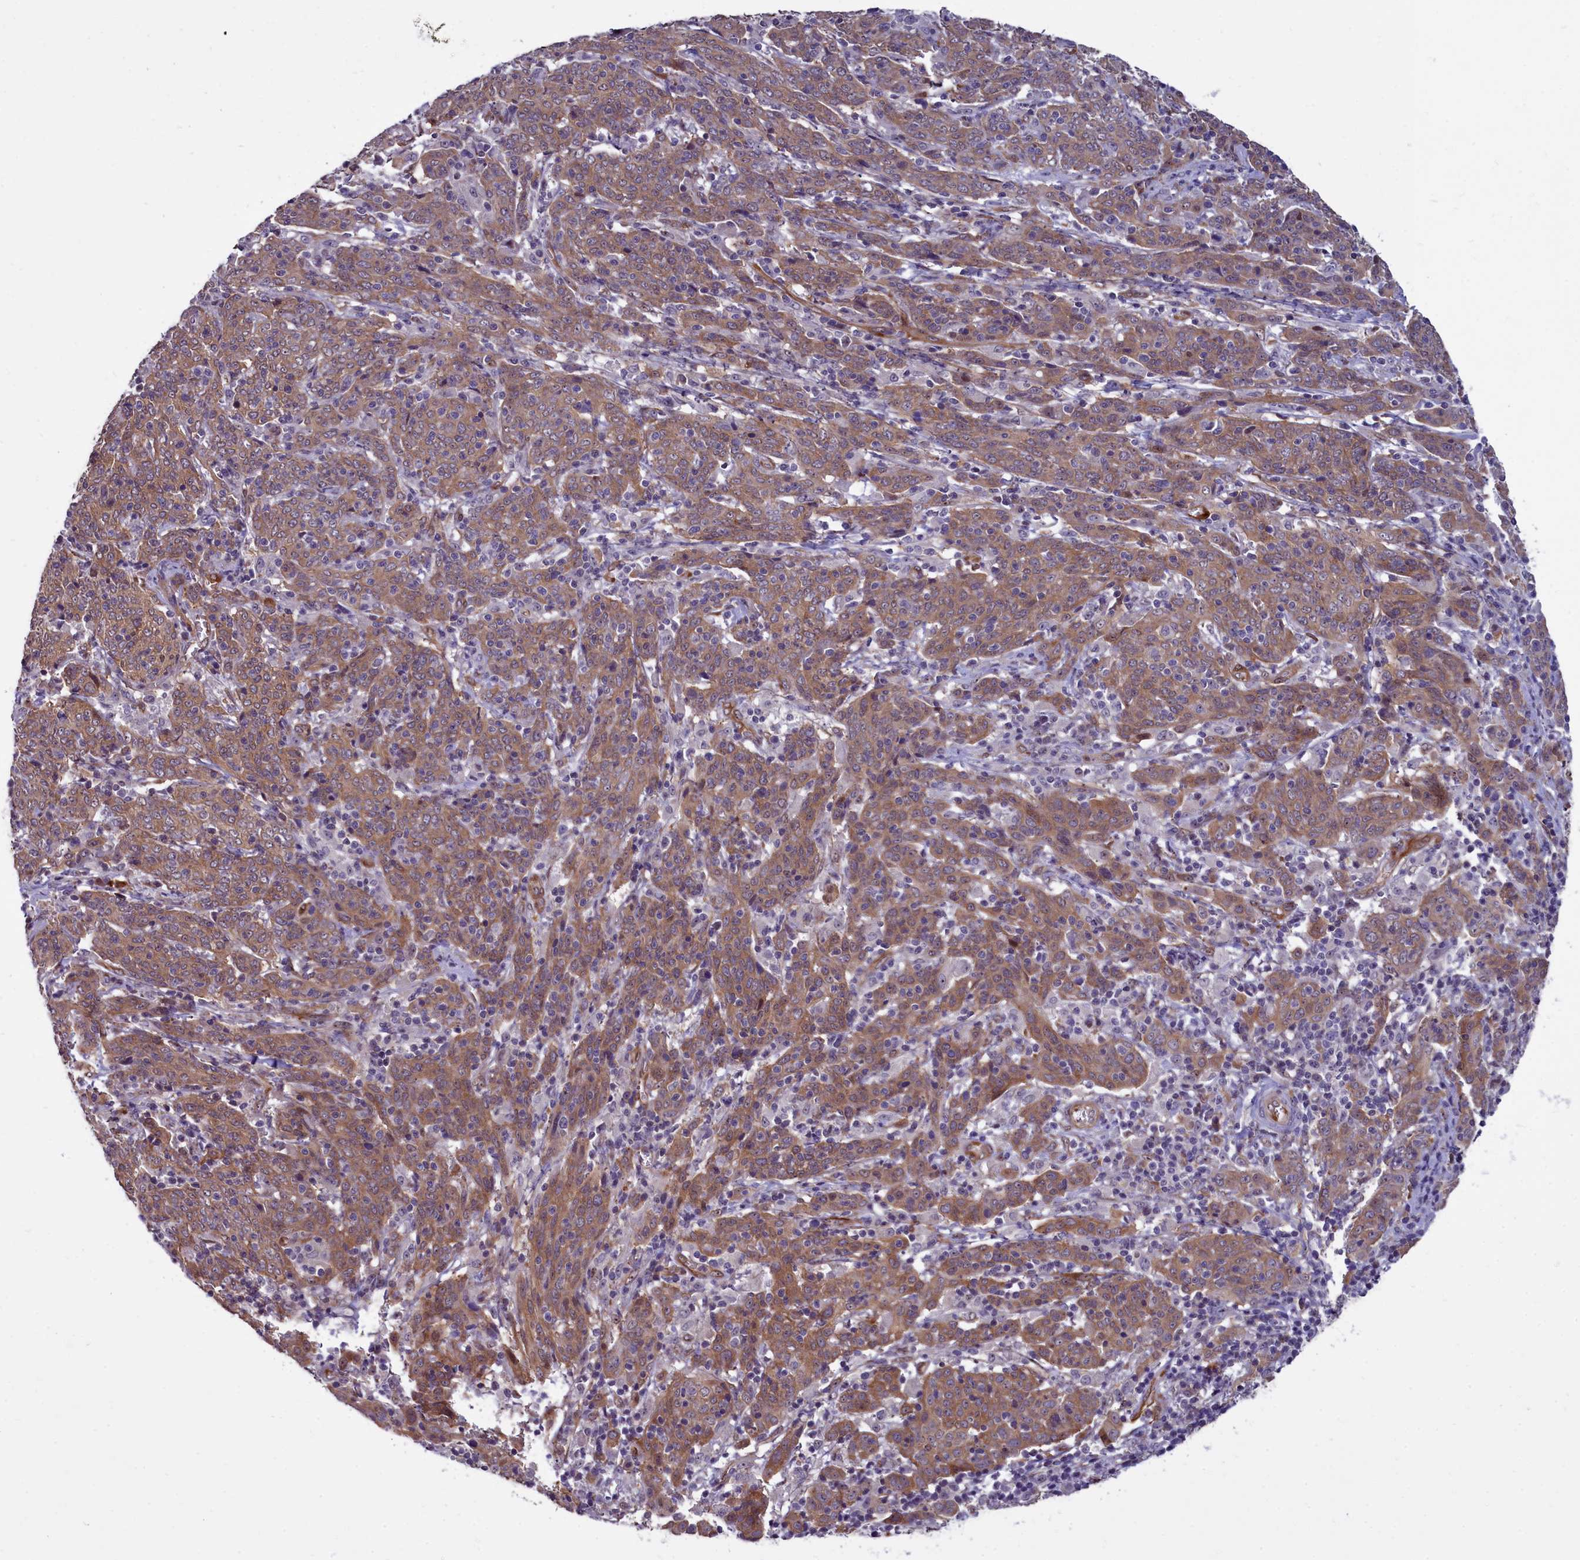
{"staining": {"intensity": "moderate", "quantity": ">75%", "location": "cytoplasmic/membranous"}, "tissue": "cervical cancer", "cell_type": "Tumor cells", "image_type": "cancer", "snomed": [{"axis": "morphology", "description": "Squamous cell carcinoma, NOS"}, {"axis": "topography", "description": "Cervix"}], "caption": "Cervical squamous cell carcinoma stained with immunohistochemistry (IHC) exhibits moderate cytoplasmic/membranous staining in about >75% of tumor cells. The staining is performed using DAB brown chromogen to label protein expression. The nuclei are counter-stained blue using hematoxylin.", "gene": "BCAR1", "patient": {"sex": "female", "age": 67}}